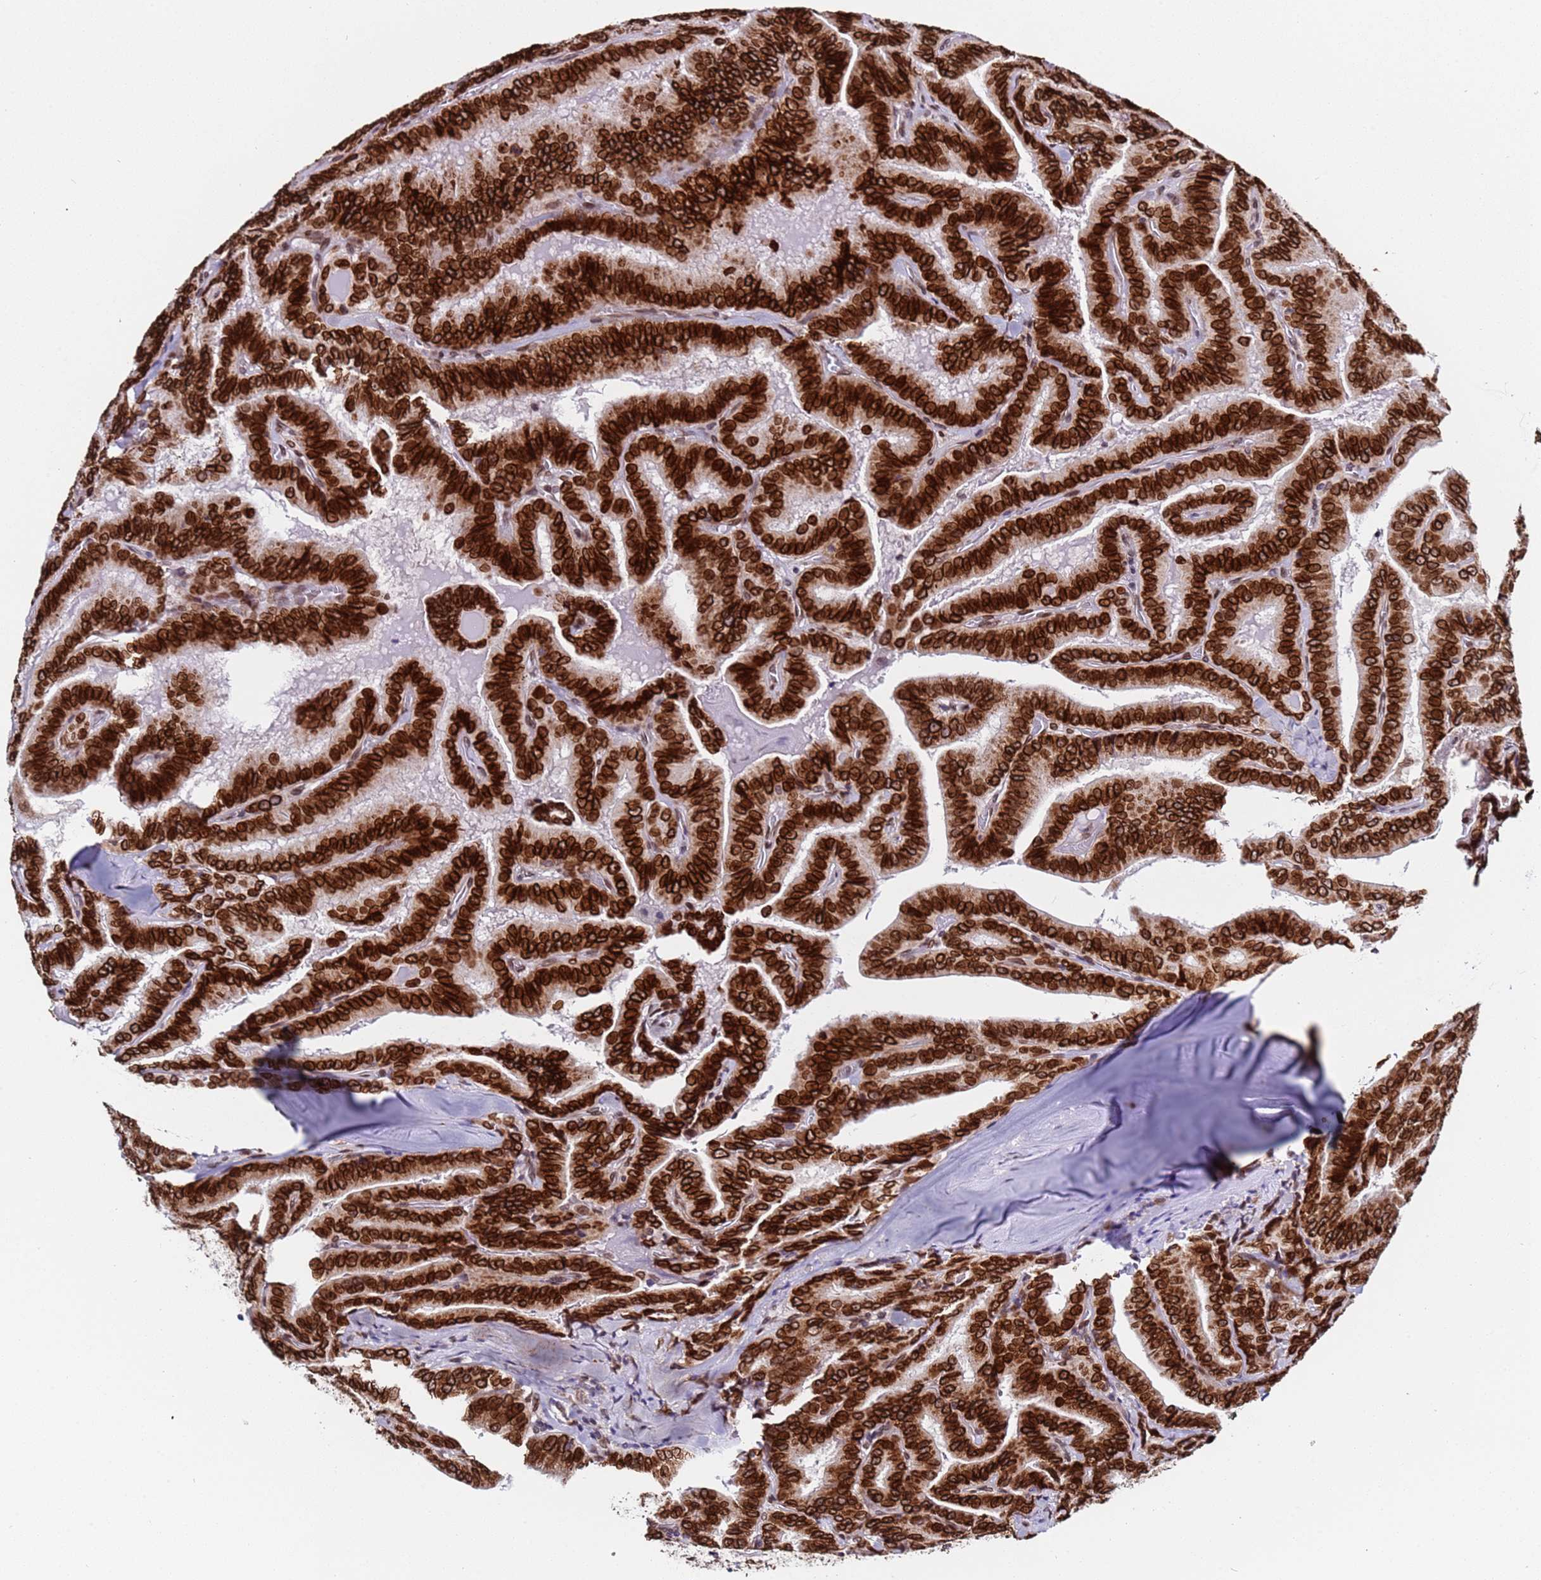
{"staining": {"intensity": "strong", "quantity": ">75%", "location": "cytoplasmic/membranous,nuclear"}, "tissue": "thyroid cancer", "cell_type": "Tumor cells", "image_type": "cancer", "snomed": [{"axis": "morphology", "description": "Papillary adenocarcinoma, NOS"}, {"axis": "topography", "description": "Thyroid gland"}], "caption": "Protein staining displays strong cytoplasmic/membranous and nuclear staining in approximately >75% of tumor cells in thyroid cancer. Nuclei are stained in blue.", "gene": "TOR1AIP1", "patient": {"sex": "male", "age": 61}}